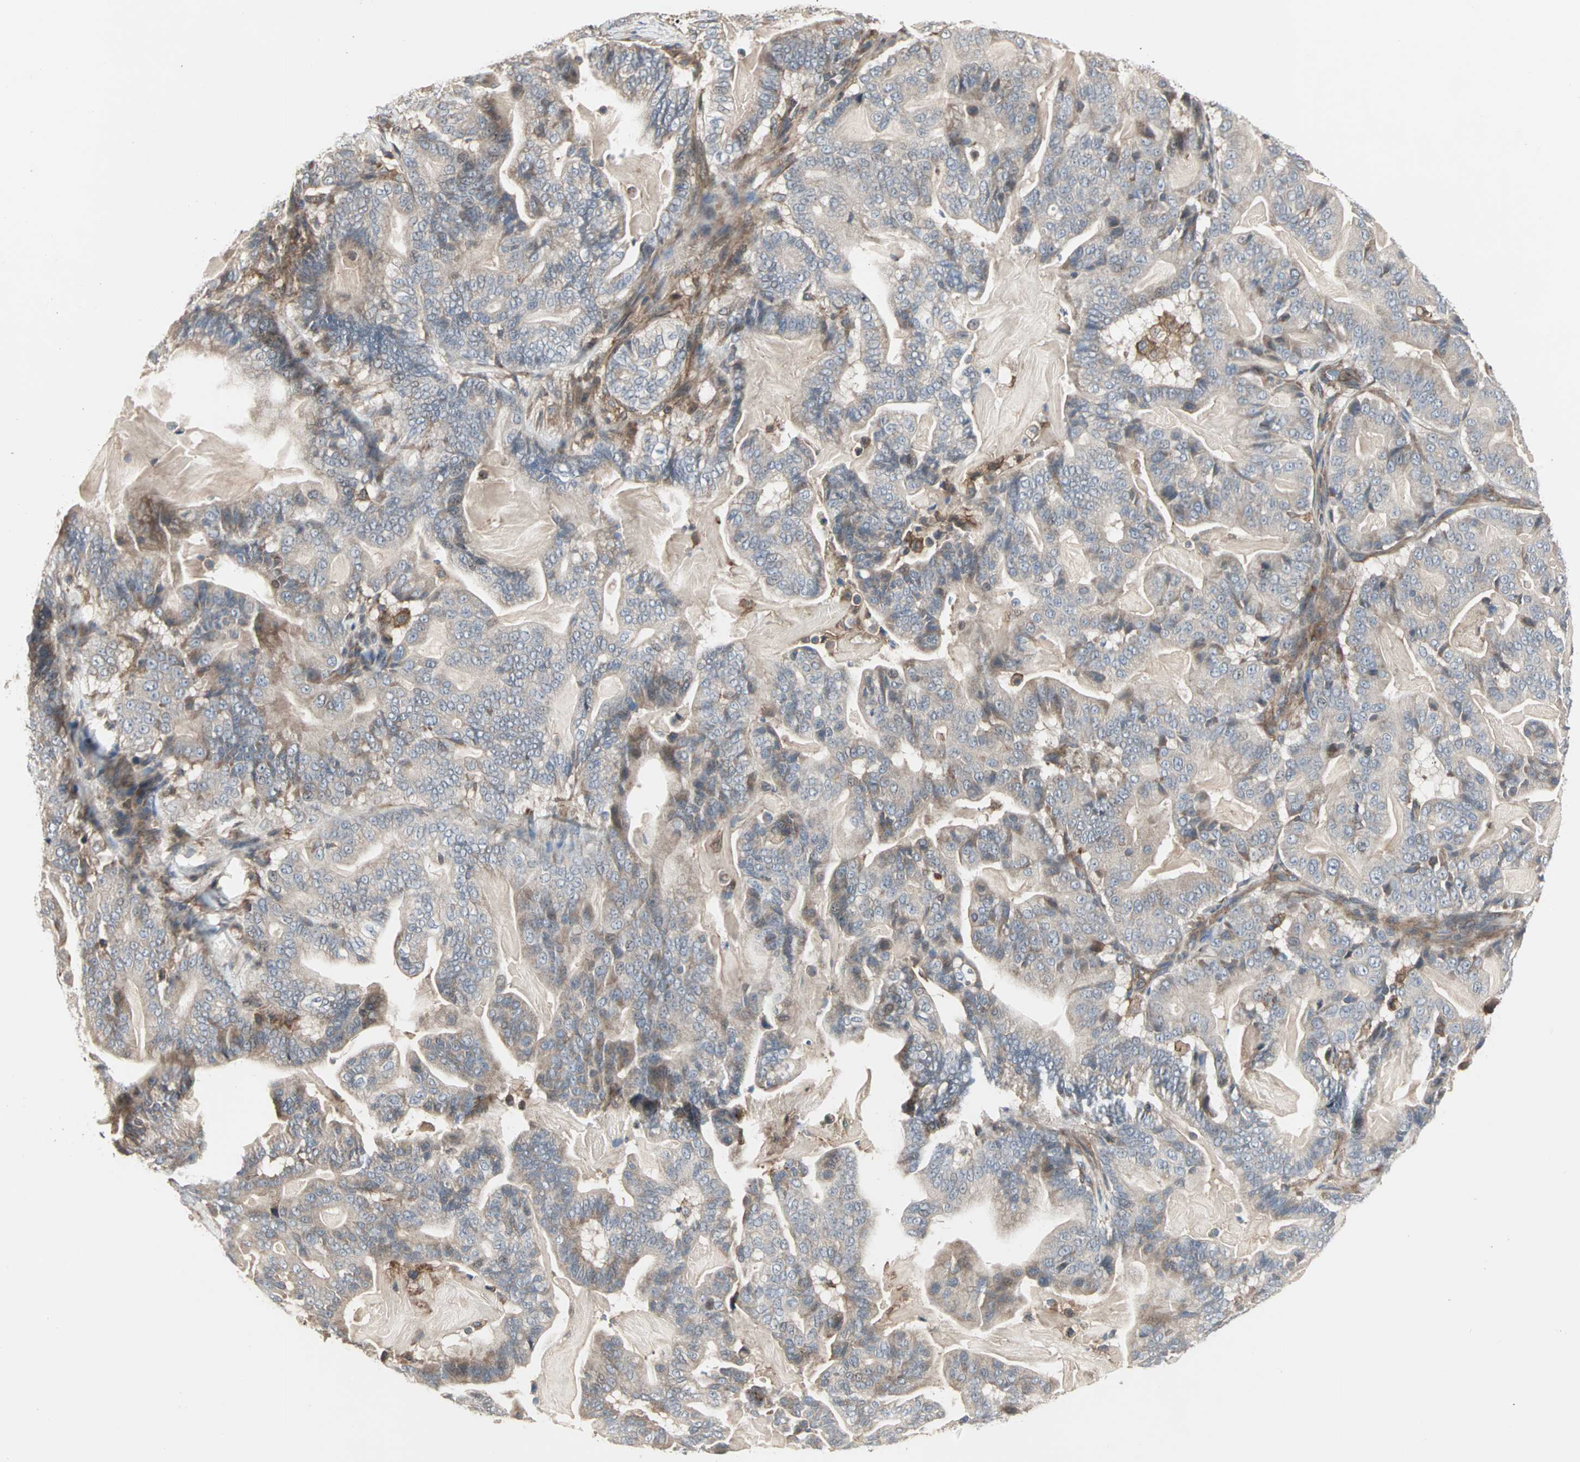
{"staining": {"intensity": "weak", "quantity": ">75%", "location": "cytoplasmic/membranous"}, "tissue": "pancreatic cancer", "cell_type": "Tumor cells", "image_type": "cancer", "snomed": [{"axis": "morphology", "description": "Adenocarcinoma, NOS"}, {"axis": "topography", "description": "Pancreas"}], "caption": "Pancreatic cancer stained for a protein (brown) shows weak cytoplasmic/membranous positive expression in approximately >75% of tumor cells.", "gene": "GNAI2", "patient": {"sex": "male", "age": 63}}